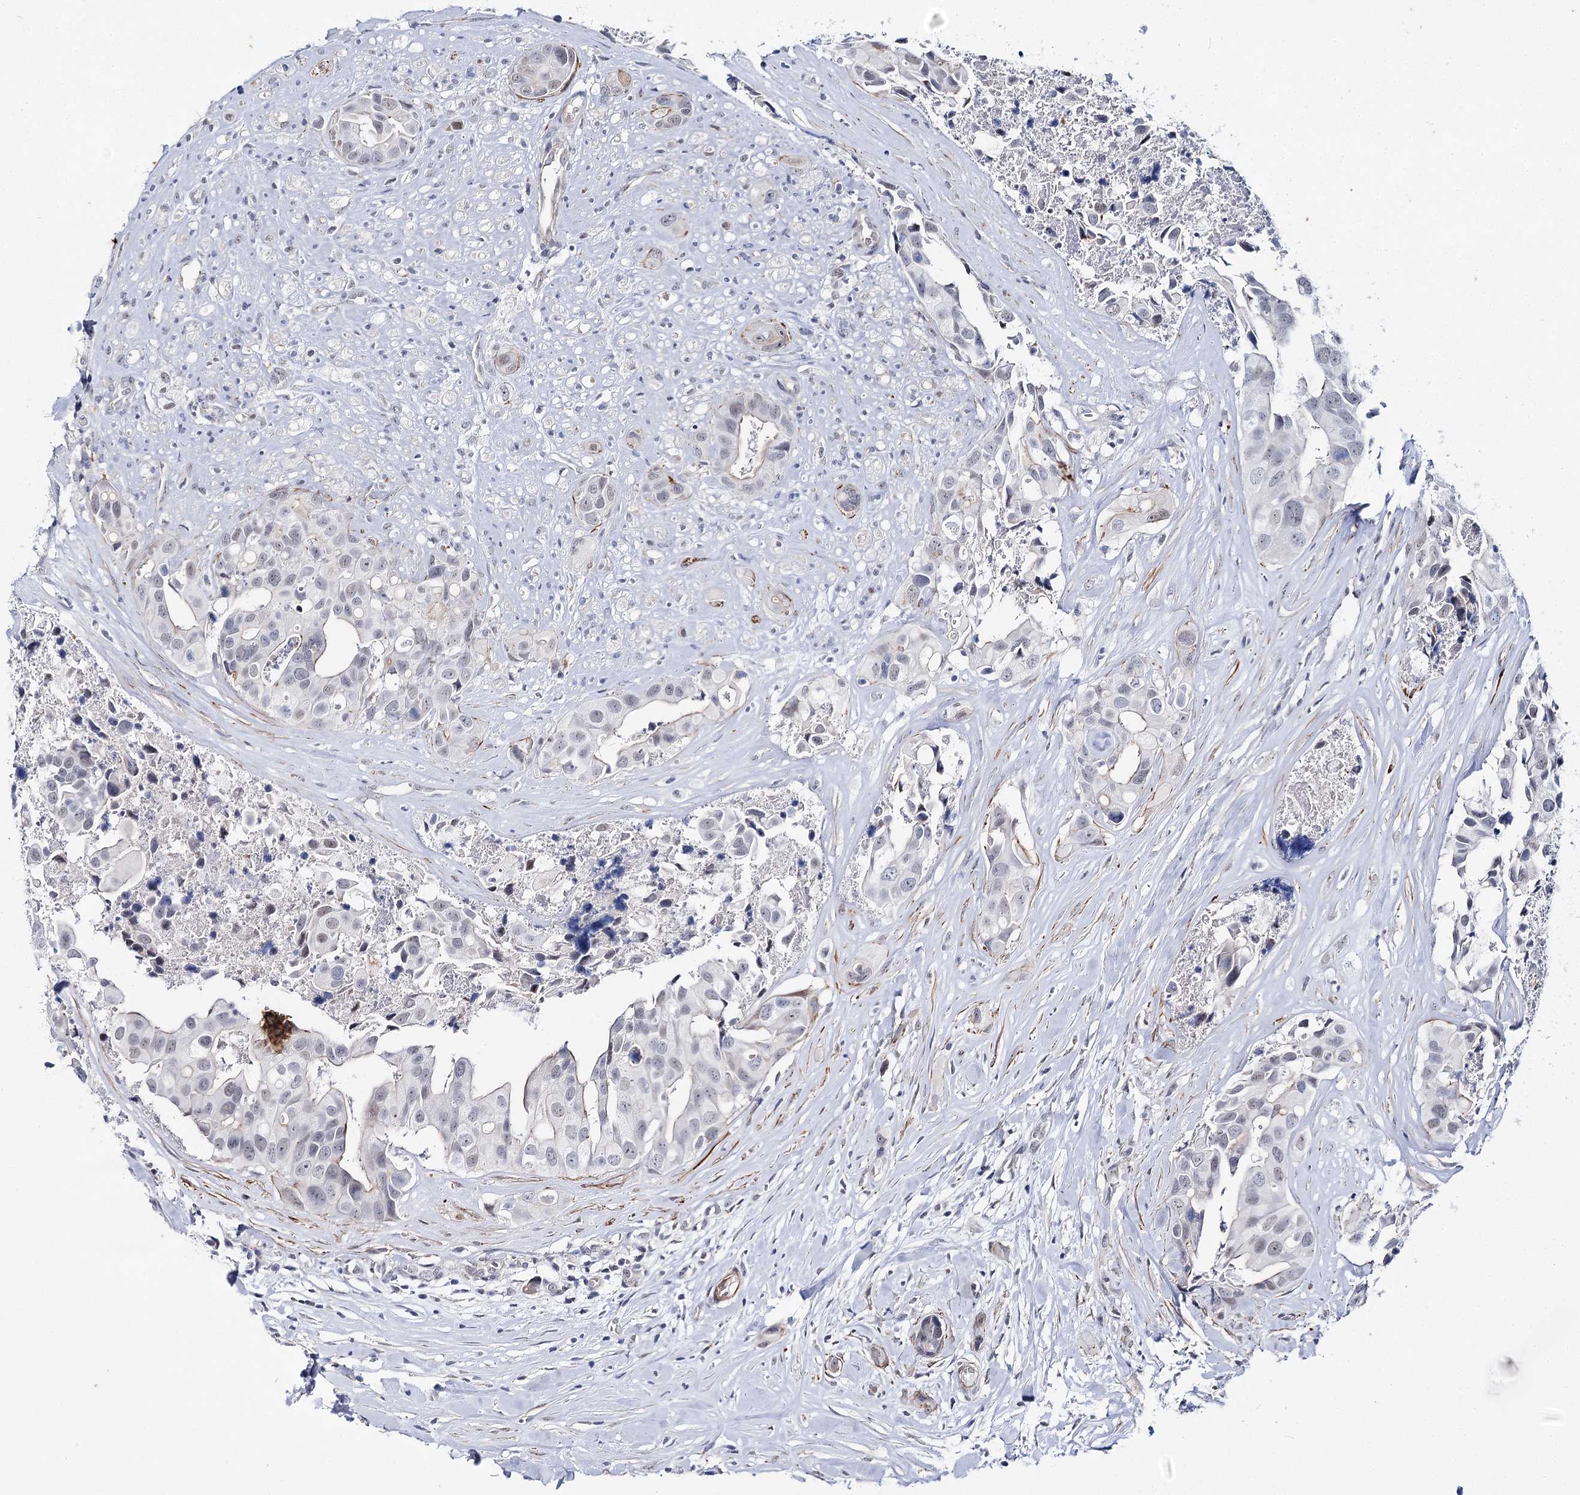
{"staining": {"intensity": "negative", "quantity": "none", "location": "none"}, "tissue": "head and neck cancer", "cell_type": "Tumor cells", "image_type": "cancer", "snomed": [{"axis": "morphology", "description": "Adenocarcinoma, NOS"}, {"axis": "morphology", "description": "Adenocarcinoma, metastatic, NOS"}, {"axis": "topography", "description": "Head-Neck"}], "caption": "DAB (3,3'-diaminobenzidine) immunohistochemical staining of human head and neck adenocarcinoma shows no significant staining in tumor cells. (DAB immunohistochemistry with hematoxylin counter stain).", "gene": "AGXT2", "patient": {"sex": "male", "age": 75}}